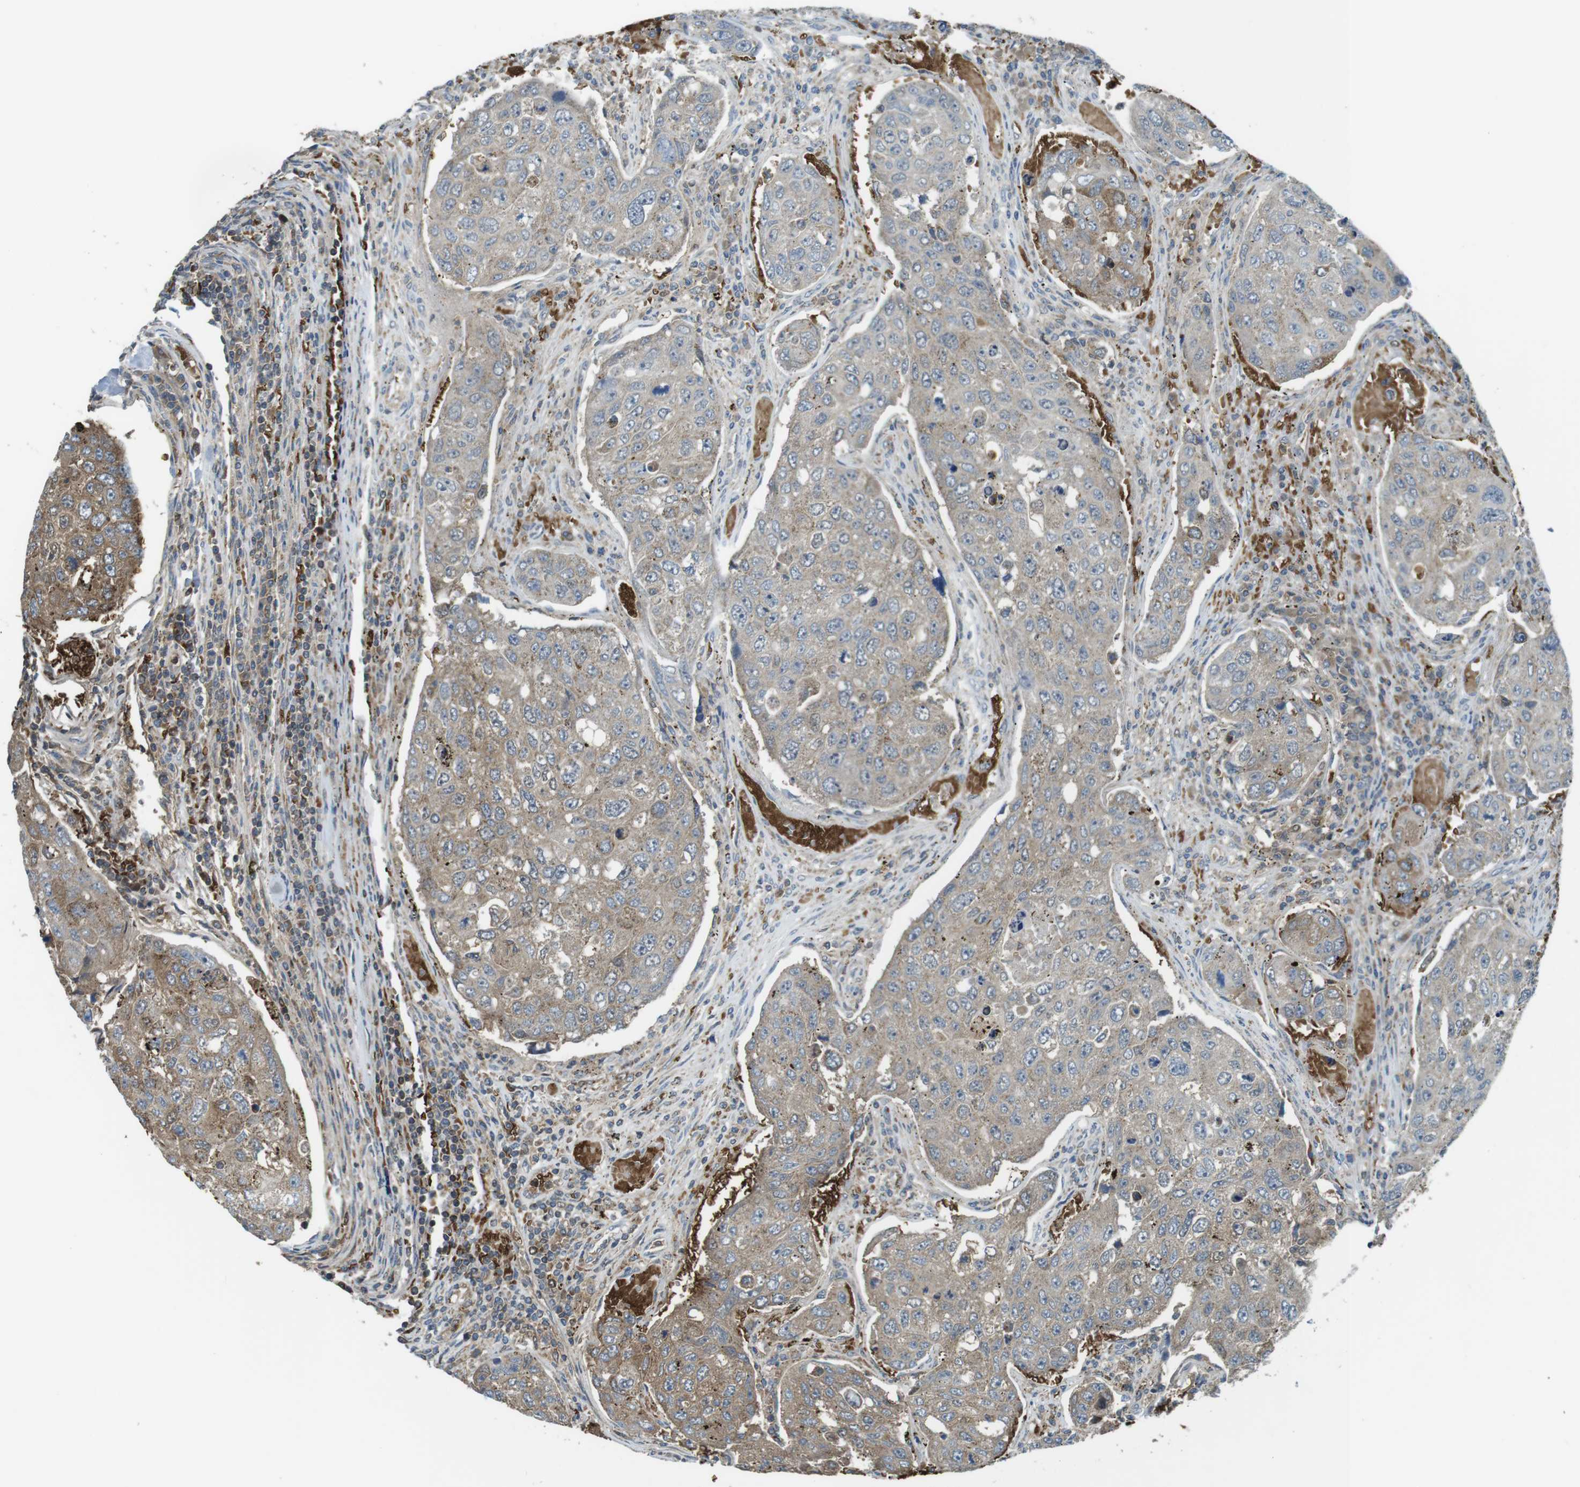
{"staining": {"intensity": "moderate", "quantity": "25%-75%", "location": "cytoplasmic/membranous"}, "tissue": "urothelial cancer", "cell_type": "Tumor cells", "image_type": "cancer", "snomed": [{"axis": "morphology", "description": "Urothelial carcinoma, High grade"}, {"axis": "topography", "description": "Lymph node"}, {"axis": "topography", "description": "Urinary bladder"}], "caption": "There is medium levels of moderate cytoplasmic/membranous positivity in tumor cells of urothelial cancer, as demonstrated by immunohistochemical staining (brown color).", "gene": "LRRC3B", "patient": {"sex": "male", "age": 51}}